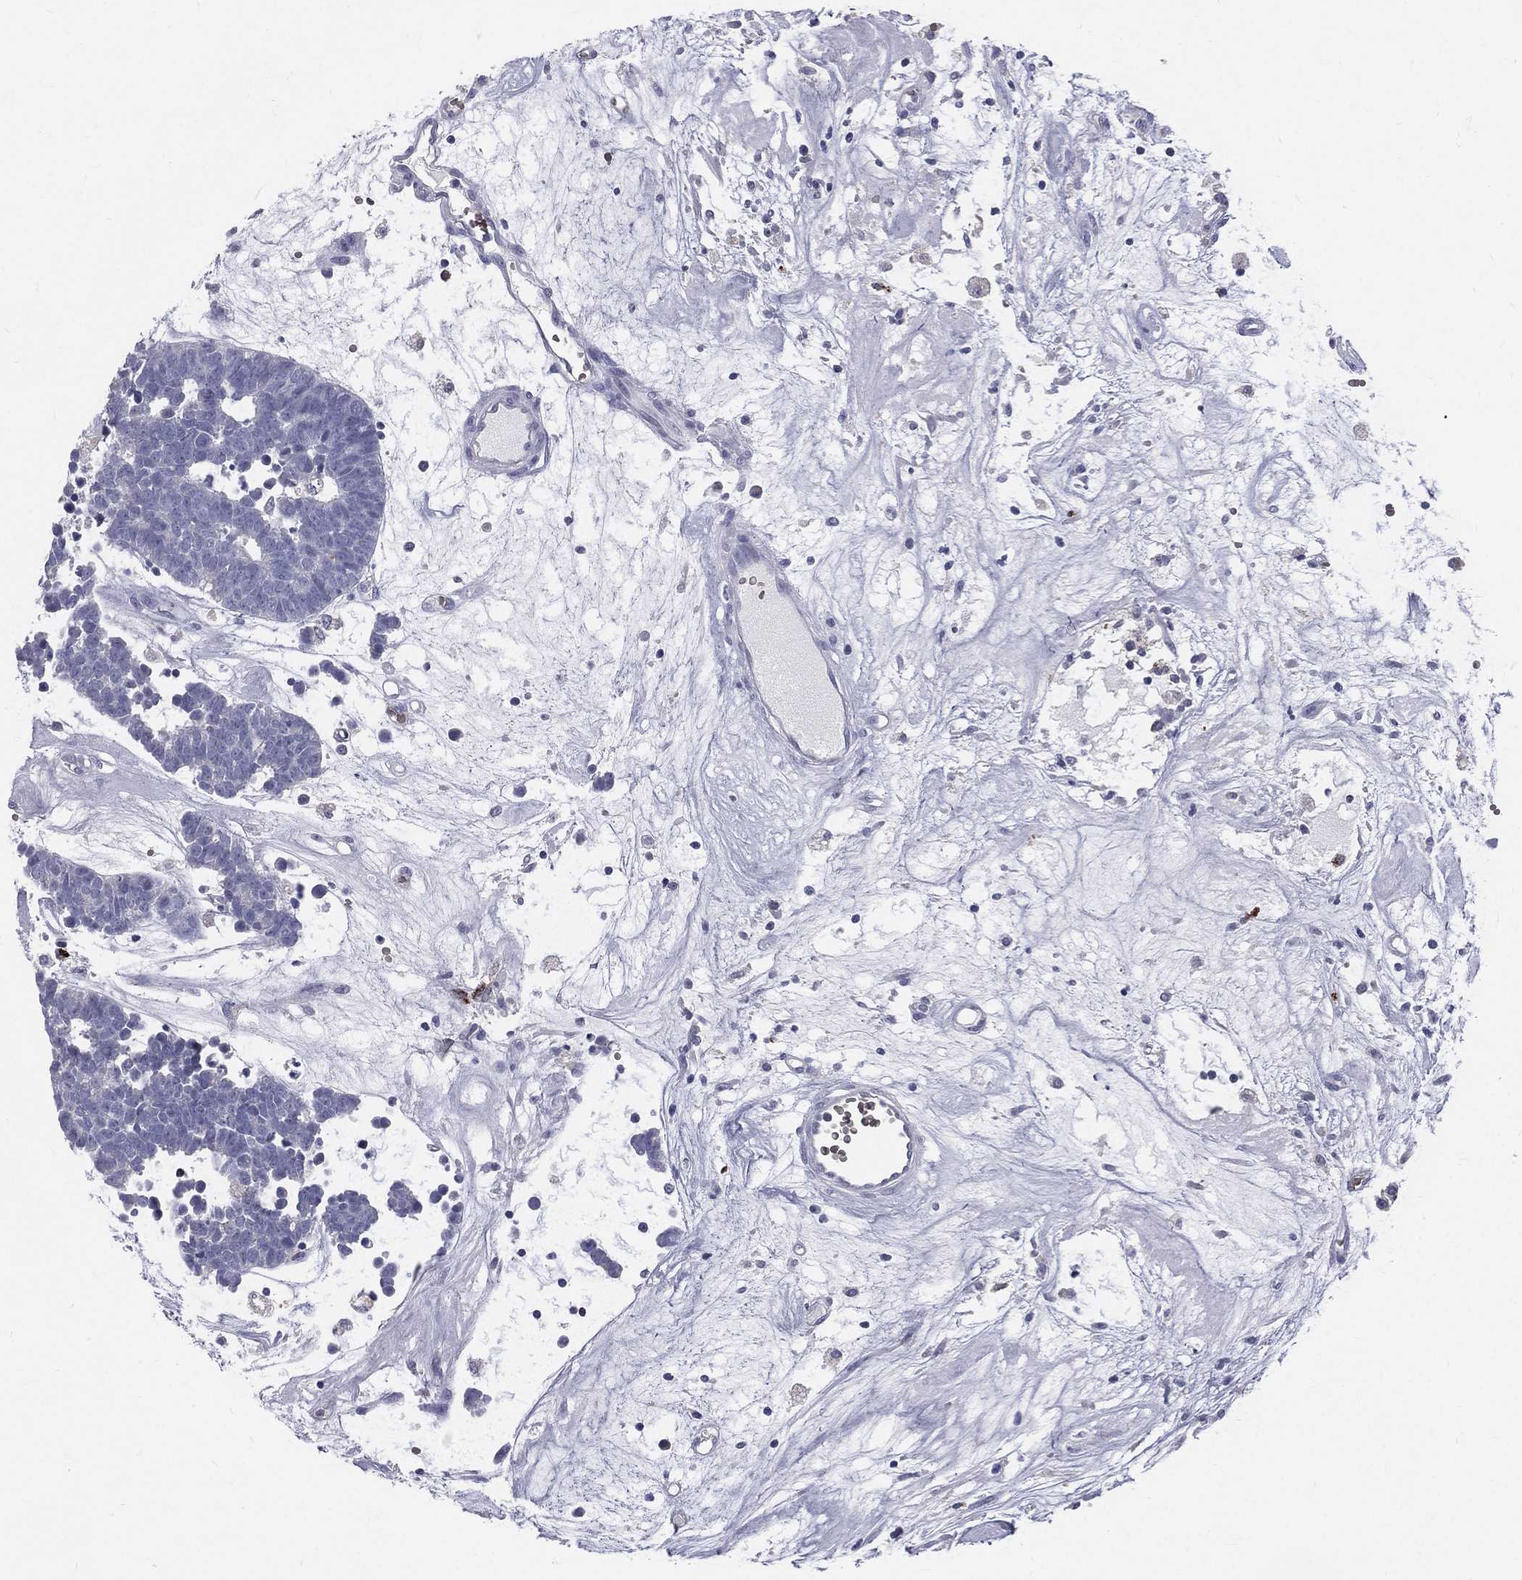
{"staining": {"intensity": "negative", "quantity": "none", "location": "none"}, "tissue": "head and neck cancer", "cell_type": "Tumor cells", "image_type": "cancer", "snomed": [{"axis": "morphology", "description": "Adenocarcinoma, NOS"}, {"axis": "topography", "description": "Head-Neck"}], "caption": "There is no significant expression in tumor cells of head and neck adenocarcinoma.", "gene": "CTSW", "patient": {"sex": "female", "age": 81}}